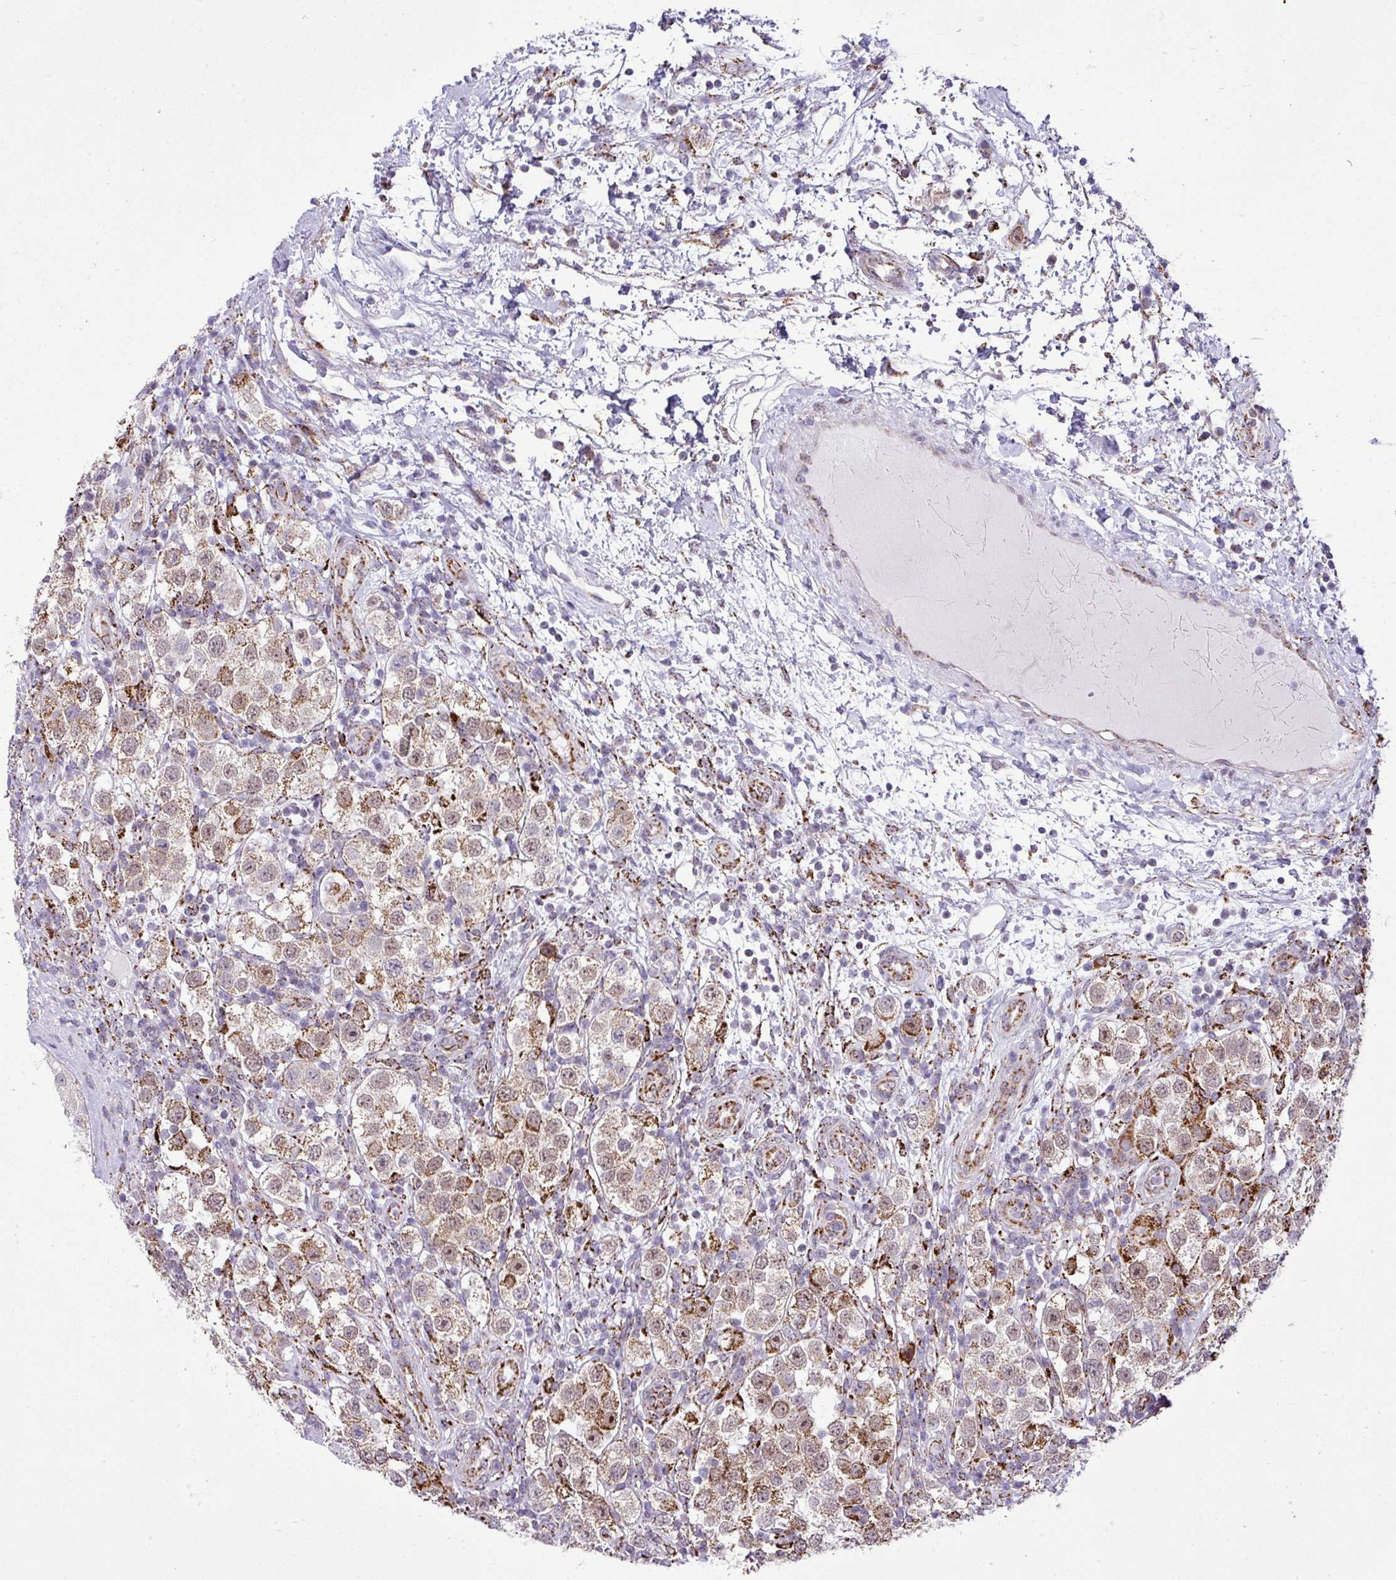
{"staining": {"intensity": "strong", "quantity": "<25%", "location": "cytoplasmic/membranous"}, "tissue": "testis cancer", "cell_type": "Tumor cells", "image_type": "cancer", "snomed": [{"axis": "morphology", "description": "Seminoma, NOS"}, {"axis": "topography", "description": "Testis"}], "caption": "Human seminoma (testis) stained with a protein marker demonstrates strong staining in tumor cells.", "gene": "SGPP1", "patient": {"sex": "male", "age": 37}}